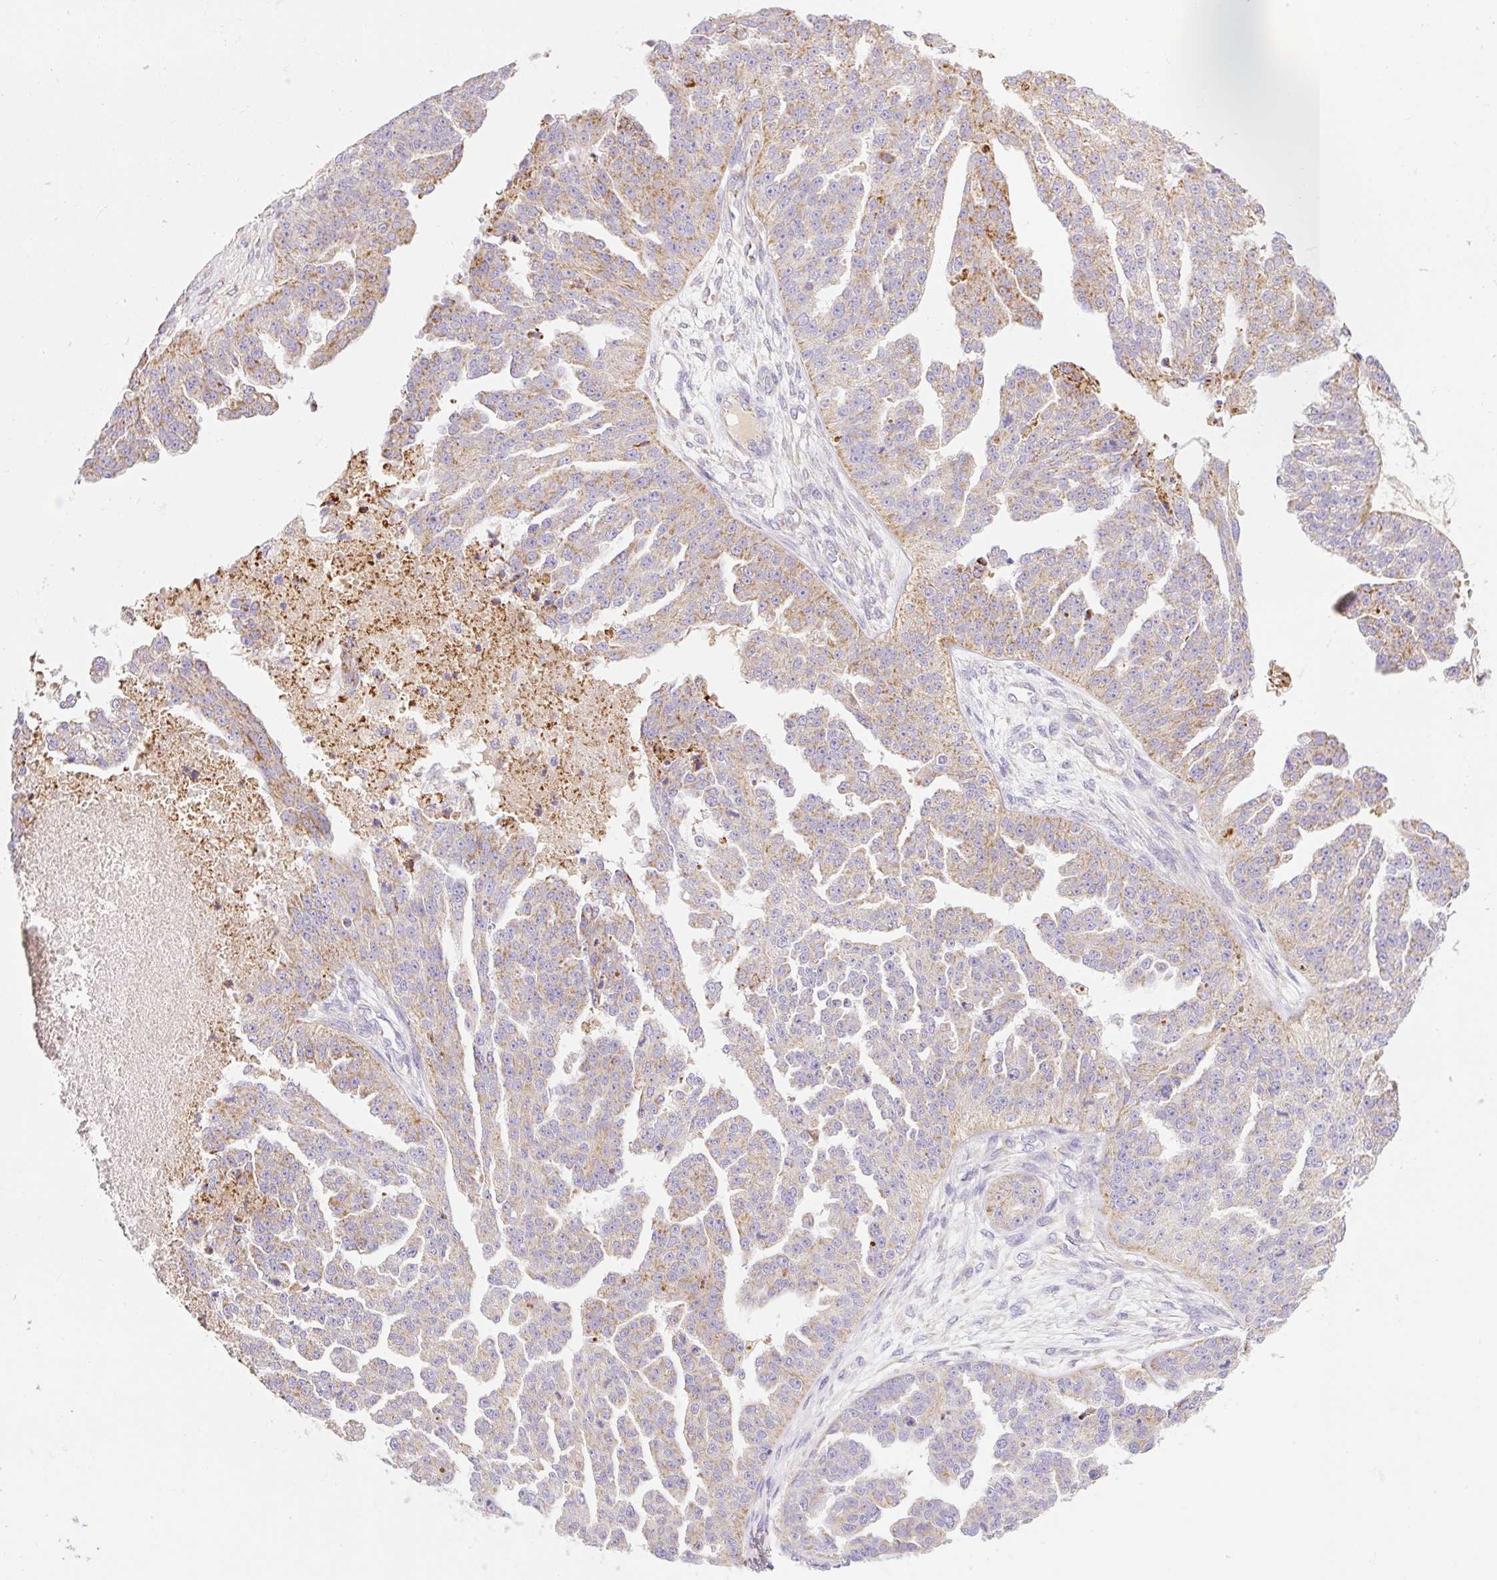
{"staining": {"intensity": "weak", "quantity": ">75%", "location": "cytoplasmic/membranous"}, "tissue": "ovarian cancer", "cell_type": "Tumor cells", "image_type": "cancer", "snomed": [{"axis": "morphology", "description": "Cystadenocarcinoma, serous, NOS"}, {"axis": "topography", "description": "Ovary"}], "caption": "Weak cytoplasmic/membranous protein positivity is seen in about >75% of tumor cells in serous cystadenocarcinoma (ovarian).", "gene": "ETNK2", "patient": {"sex": "female", "age": 58}}